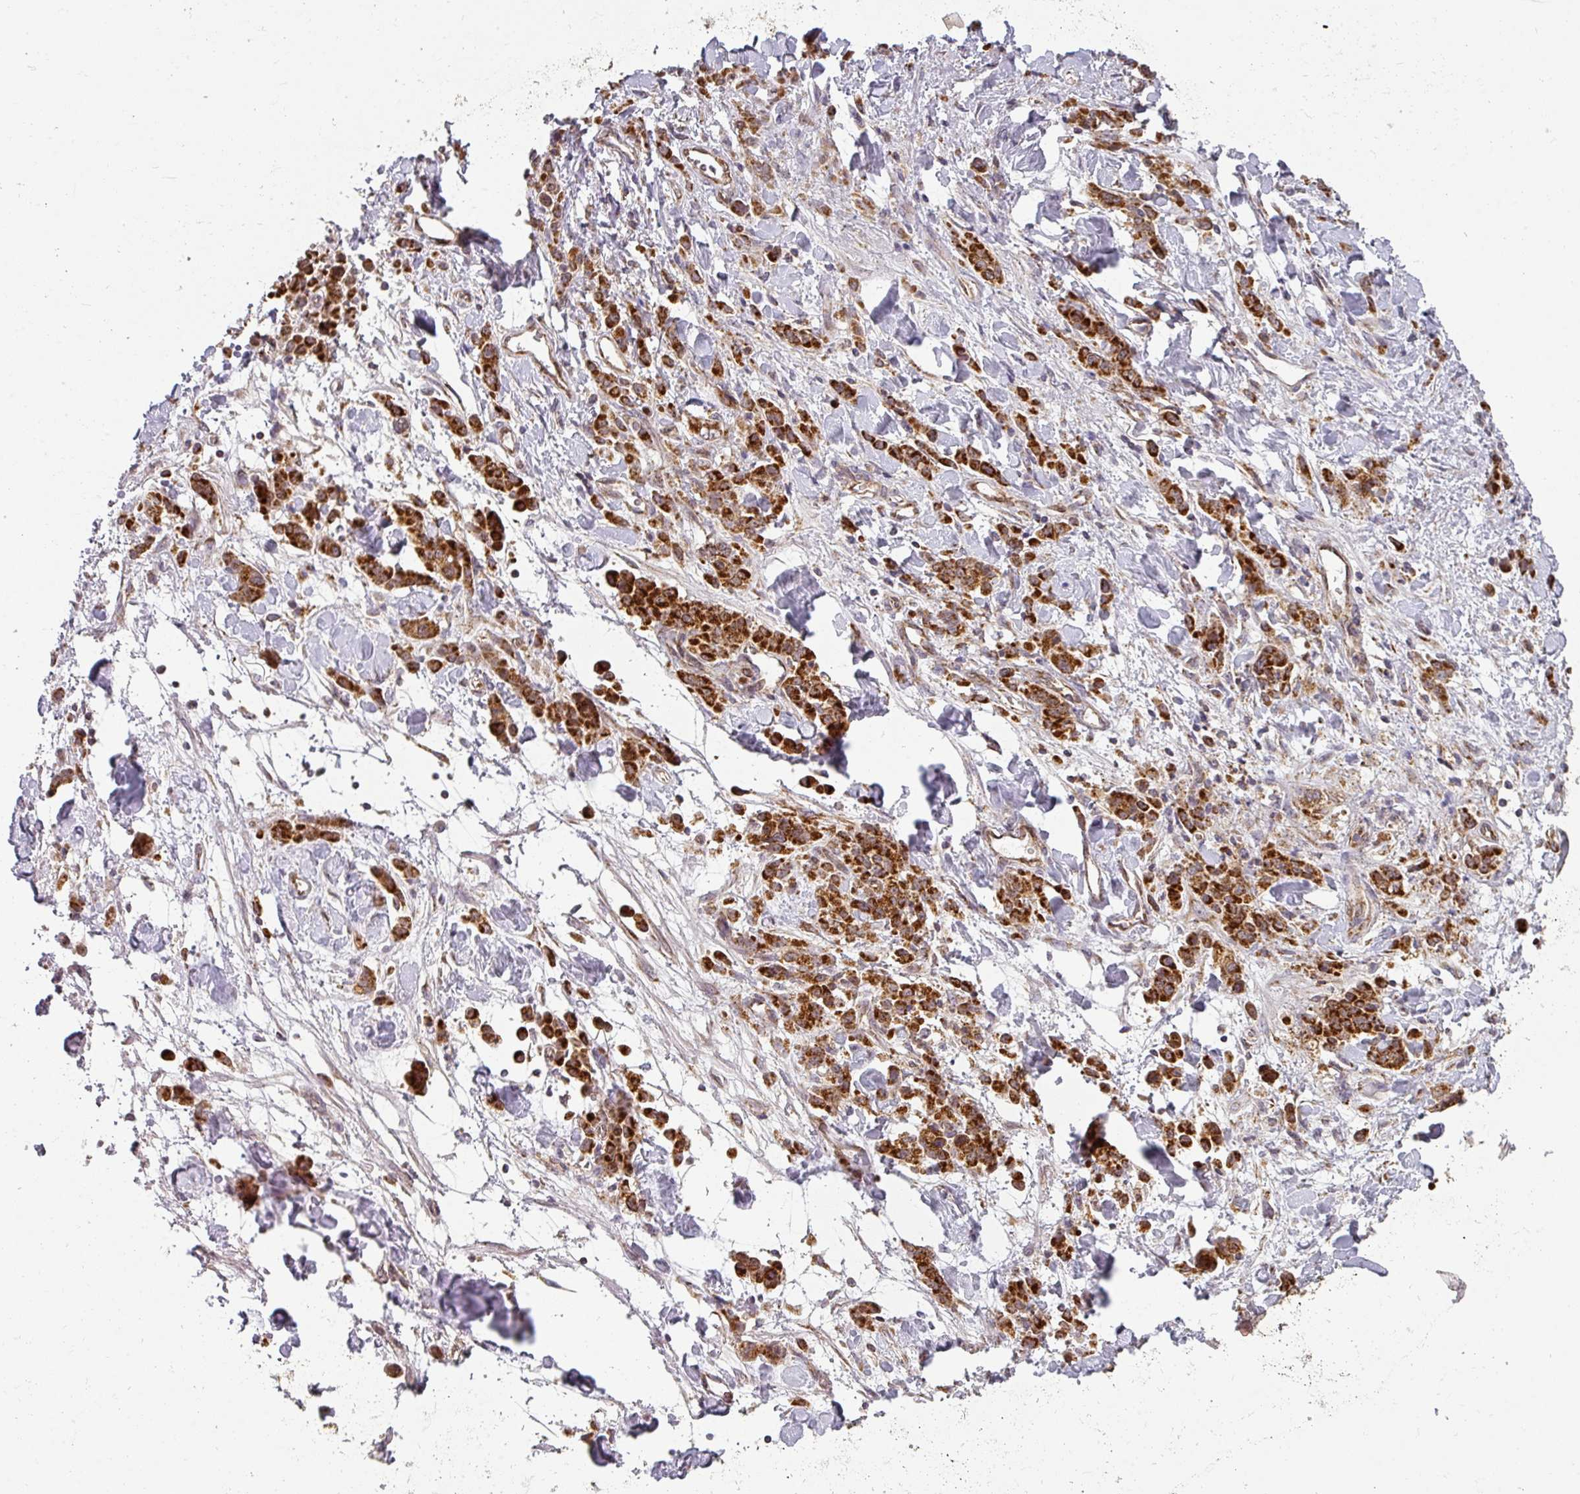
{"staining": {"intensity": "strong", "quantity": ">75%", "location": "cytoplasmic/membranous"}, "tissue": "stomach cancer", "cell_type": "Tumor cells", "image_type": "cancer", "snomed": [{"axis": "morphology", "description": "Normal tissue, NOS"}, {"axis": "morphology", "description": "Adenocarcinoma, NOS"}, {"axis": "topography", "description": "Stomach"}], "caption": "Tumor cells exhibit high levels of strong cytoplasmic/membranous expression in approximately >75% of cells in human adenocarcinoma (stomach).", "gene": "MRPS16", "patient": {"sex": "male", "age": 82}}